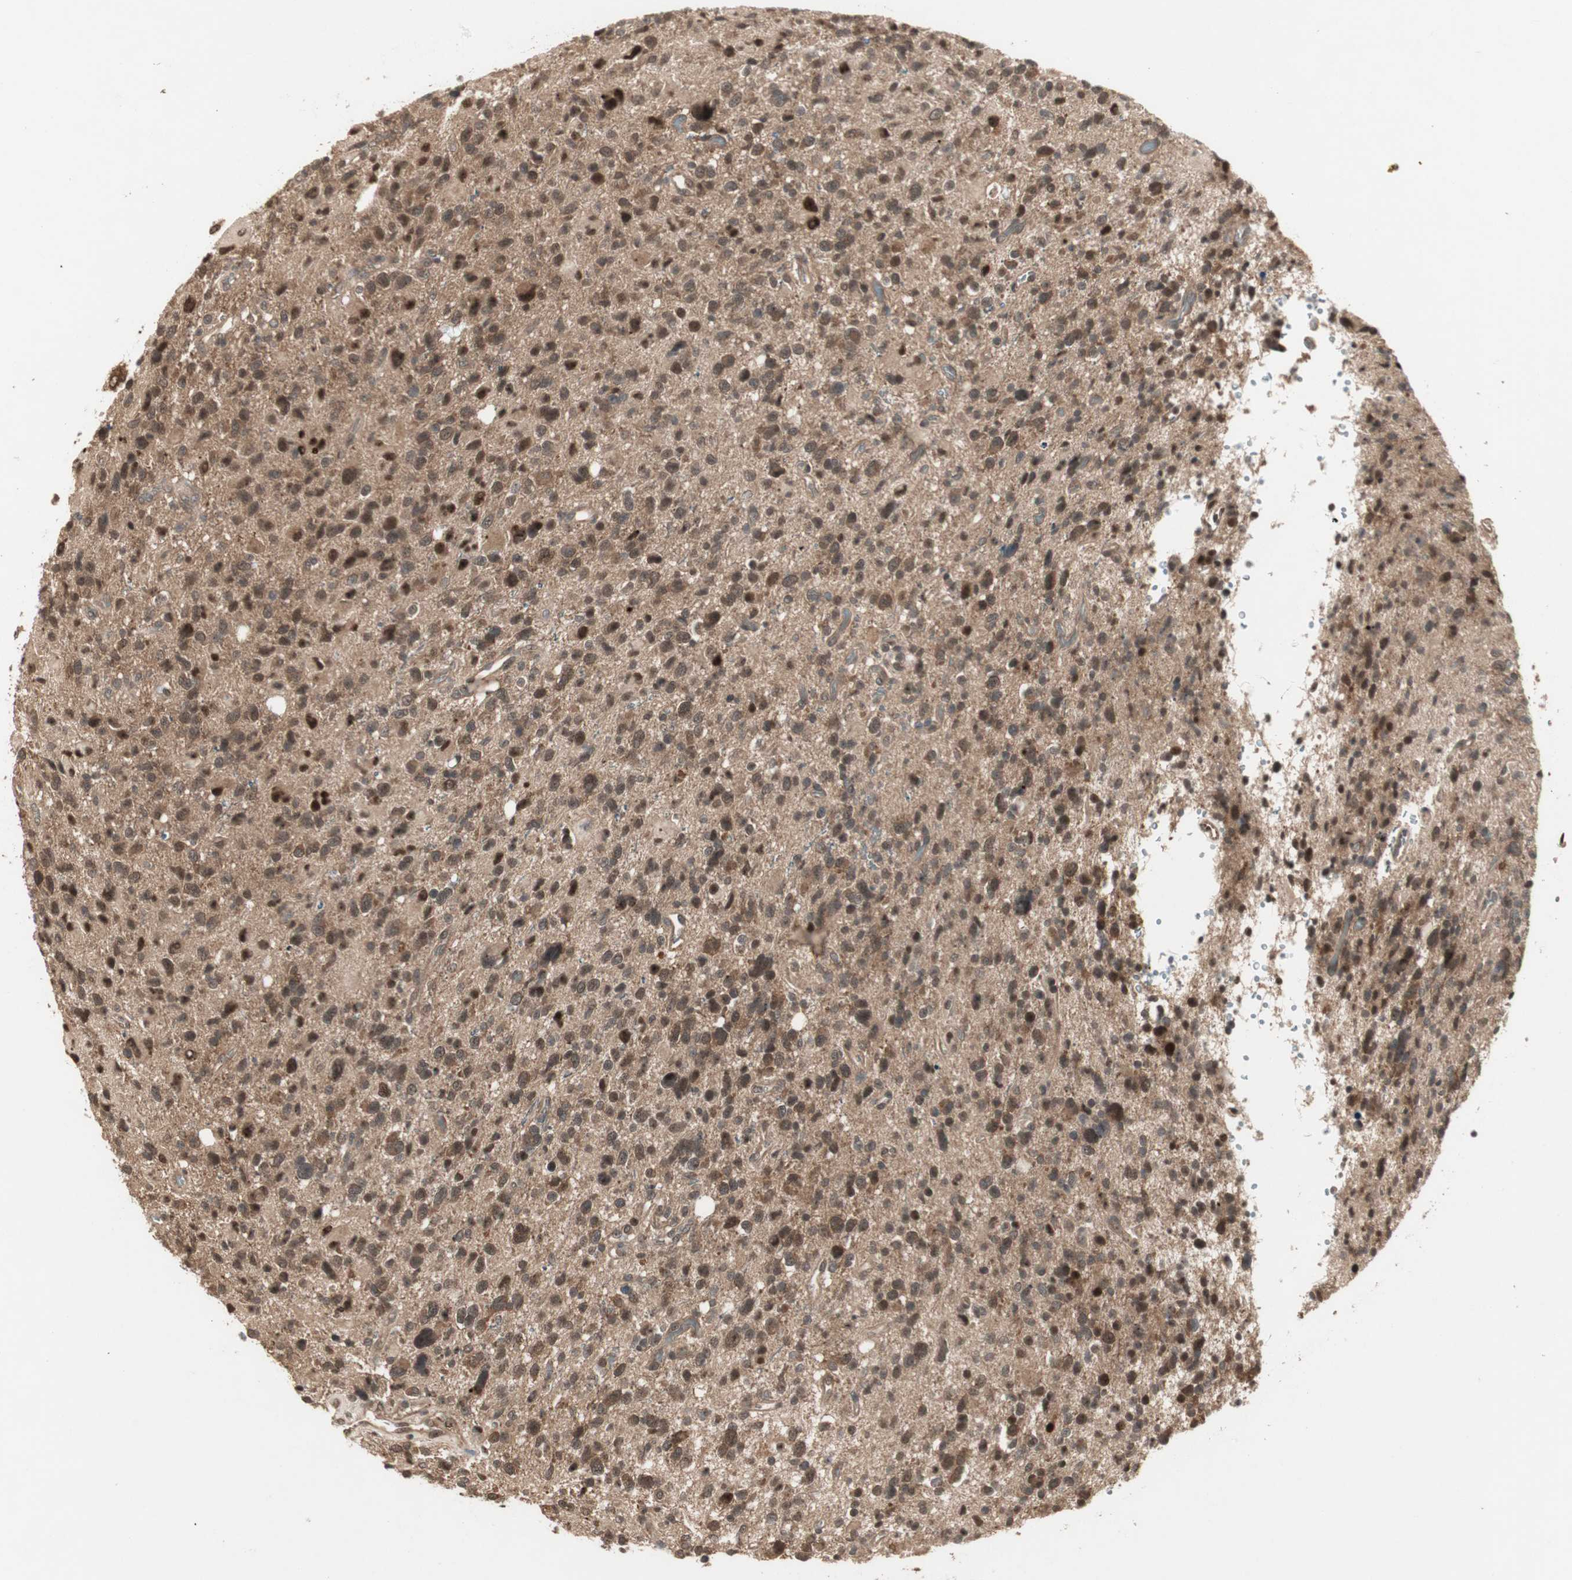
{"staining": {"intensity": "moderate", "quantity": ">75%", "location": "cytoplasmic/membranous,nuclear"}, "tissue": "glioma", "cell_type": "Tumor cells", "image_type": "cancer", "snomed": [{"axis": "morphology", "description": "Glioma, malignant, High grade"}, {"axis": "topography", "description": "Brain"}], "caption": "IHC image of neoplastic tissue: human high-grade glioma (malignant) stained using immunohistochemistry (IHC) reveals medium levels of moderate protein expression localized specifically in the cytoplasmic/membranous and nuclear of tumor cells, appearing as a cytoplasmic/membranous and nuclear brown color.", "gene": "CSNK2B", "patient": {"sex": "male", "age": 48}}